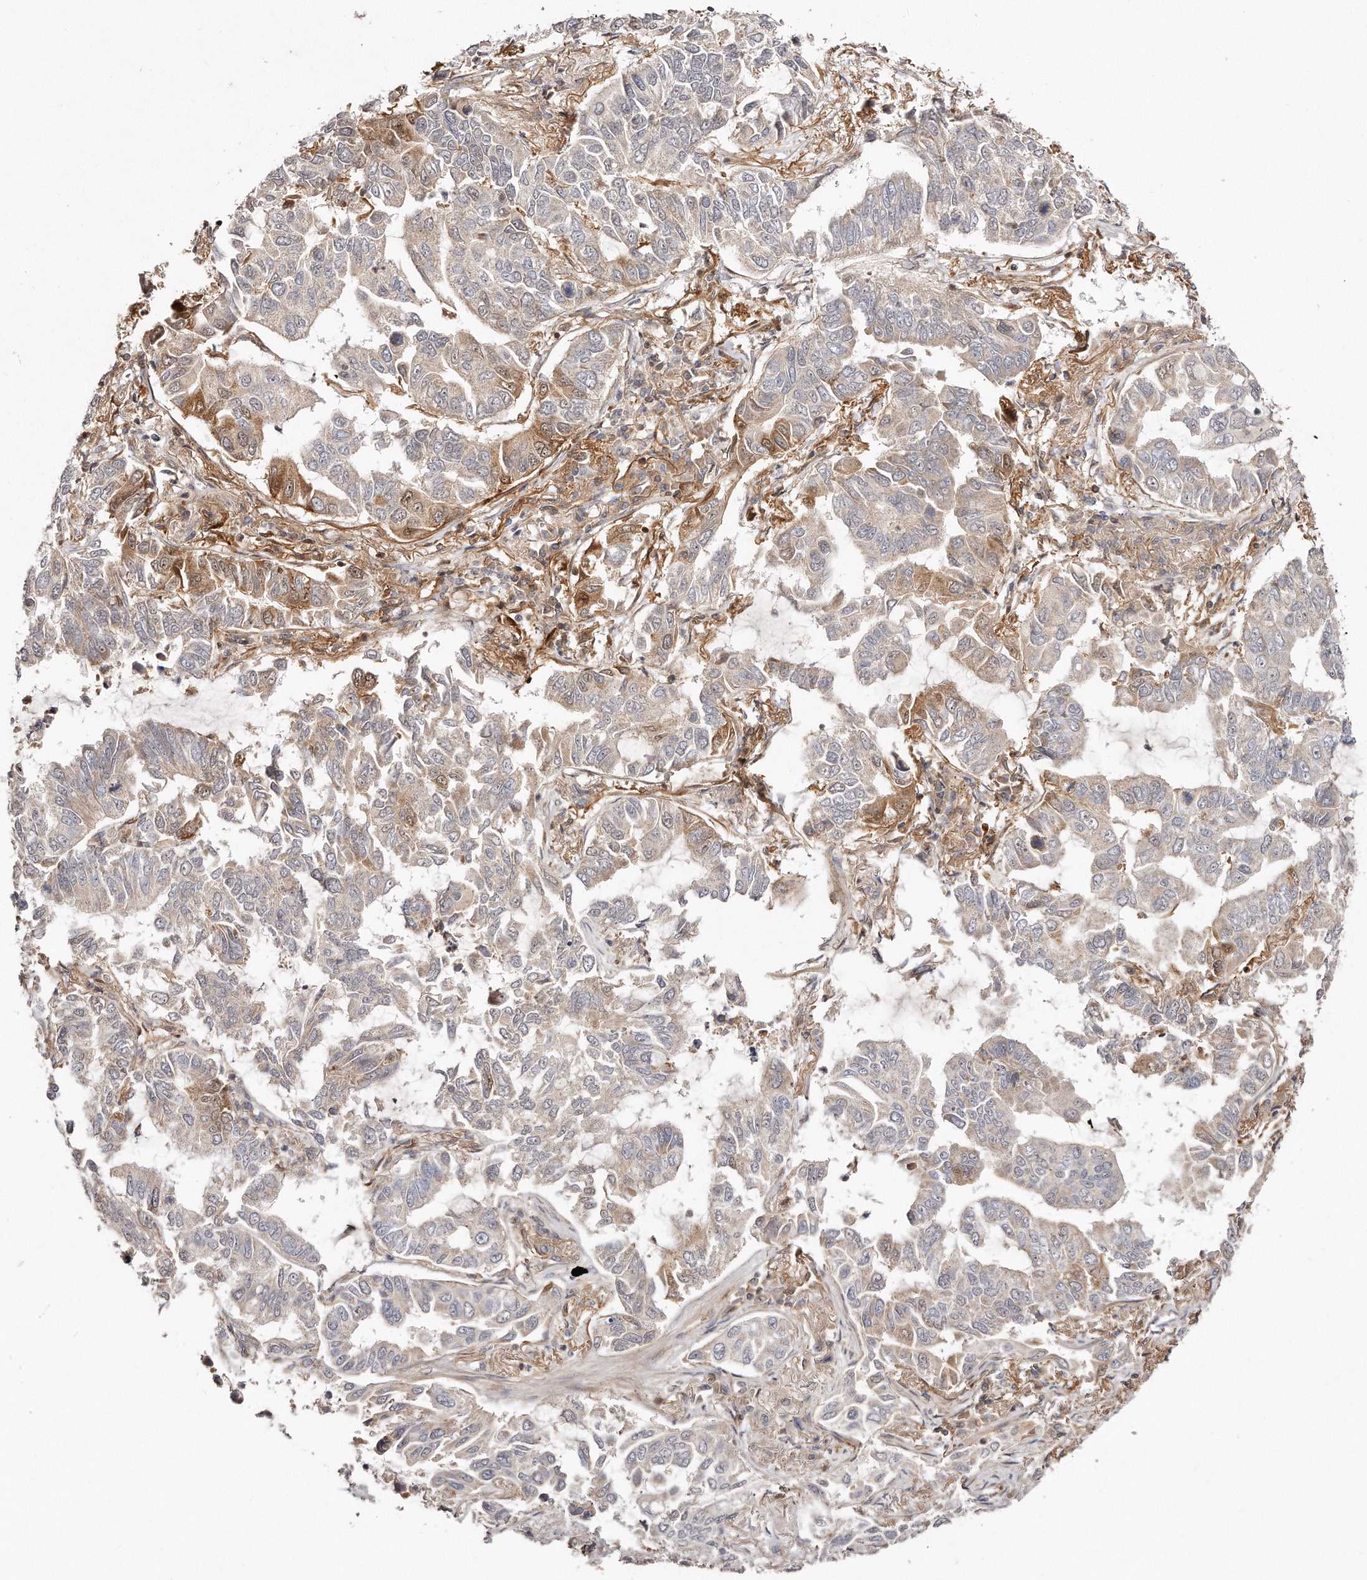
{"staining": {"intensity": "moderate", "quantity": "<25%", "location": "cytoplasmic/membranous"}, "tissue": "lung cancer", "cell_type": "Tumor cells", "image_type": "cancer", "snomed": [{"axis": "morphology", "description": "Adenocarcinoma, NOS"}, {"axis": "topography", "description": "Lung"}], "caption": "Brown immunohistochemical staining in human adenocarcinoma (lung) demonstrates moderate cytoplasmic/membranous staining in about <25% of tumor cells.", "gene": "GBP4", "patient": {"sex": "male", "age": 64}}